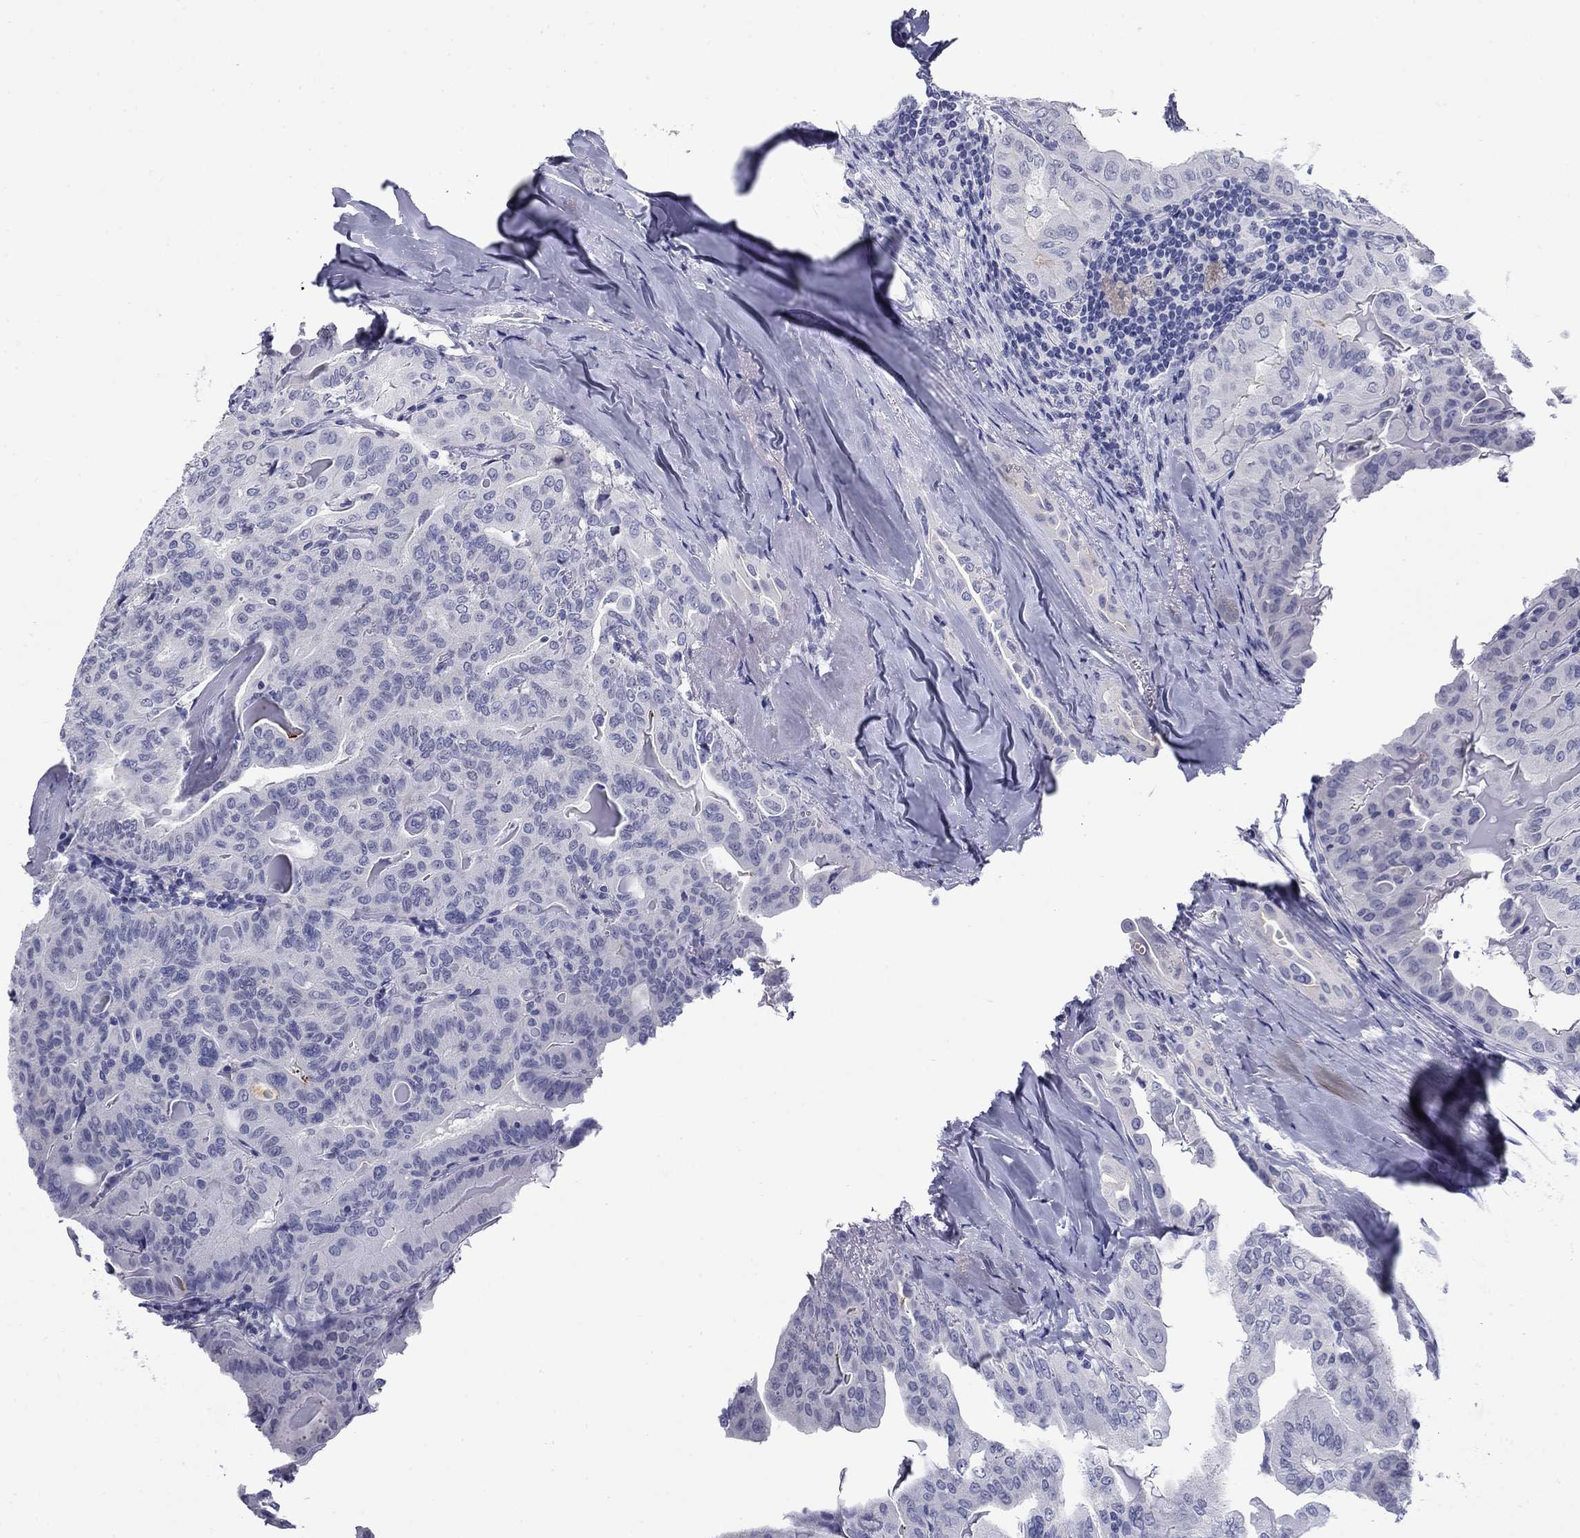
{"staining": {"intensity": "strong", "quantity": "<25%", "location": "cytoplasmic/membranous"}, "tissue": "thyroid cancer", "cell_type": "Tumor cells", "image_type": "cancer", "snomed": [{"axis": "morphology", "description": "Papillary adenocarcinoma, NOS"}, {"axis": "topography", "description": "Thyroid gland"}], "caption": "This photomicrograph exhibits thyroid papillary adenocarcinoma stained with immunohistochemistry (IHC) to label a protein in brown. The cytoplasmic/membranous of tumor cells show strong positivity for the protein. Nuclei are counter-stained blue.", "gene": "C4orf19", "patient": {"sex": "female", "age": 68}}